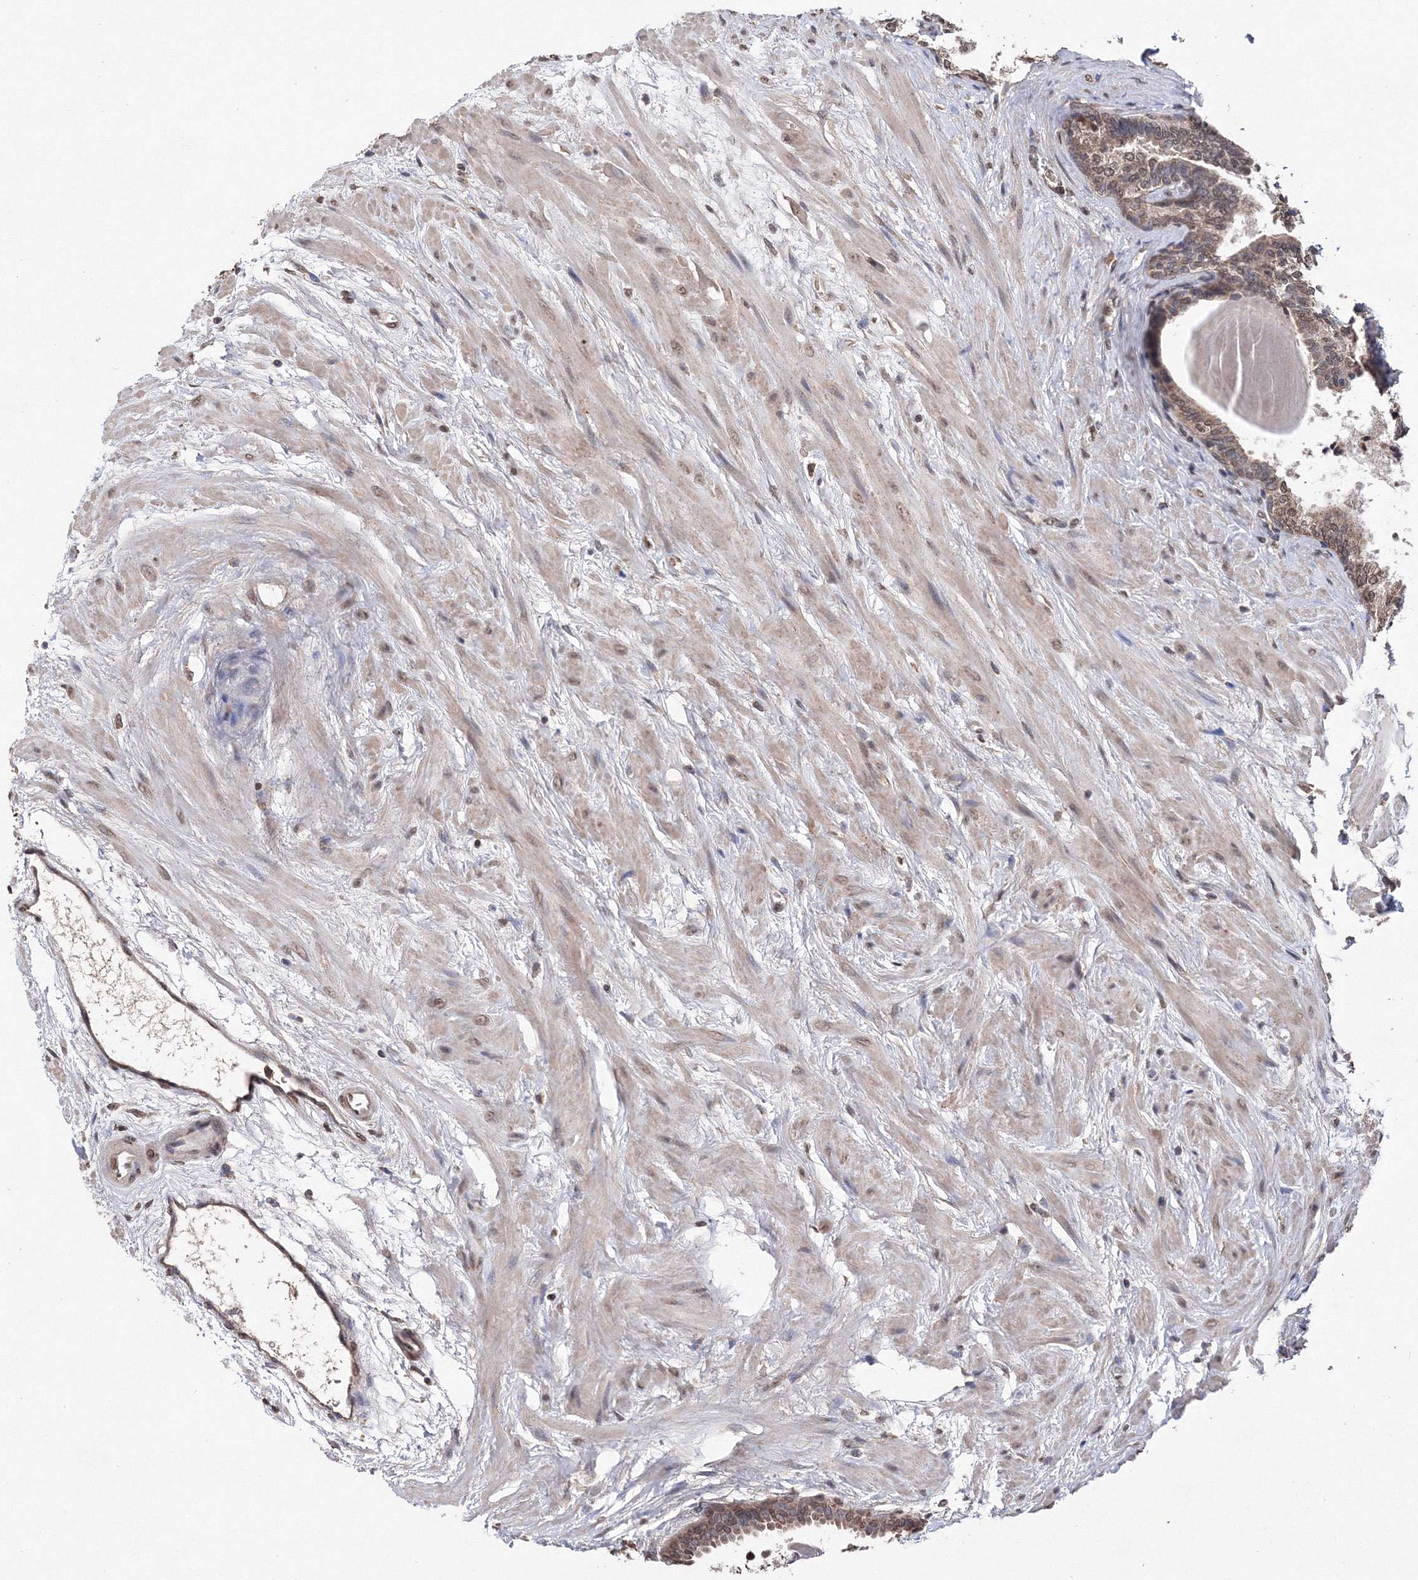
{"staining": {"intensity": "moderate", "quantity": ">75%", "location": "cytoplasmic/membranous,nuclear"}, "tissue": "prostate", "cell_type": "Glandular cells", "image_type": "normal", "snomed": [{"axis": "morphology", "description": "Normal tissue, NOS"}, {"axis": "topography", "description": "Prostate"}], "caption": "Immunohistochemical staining of benign prostate displays moderate cytoplasmic/membranous,nuclear protein expression in approximately >75% of glandular cells.", "gene": "GPN1", "patient": {"sex": "male", "age": 48}}